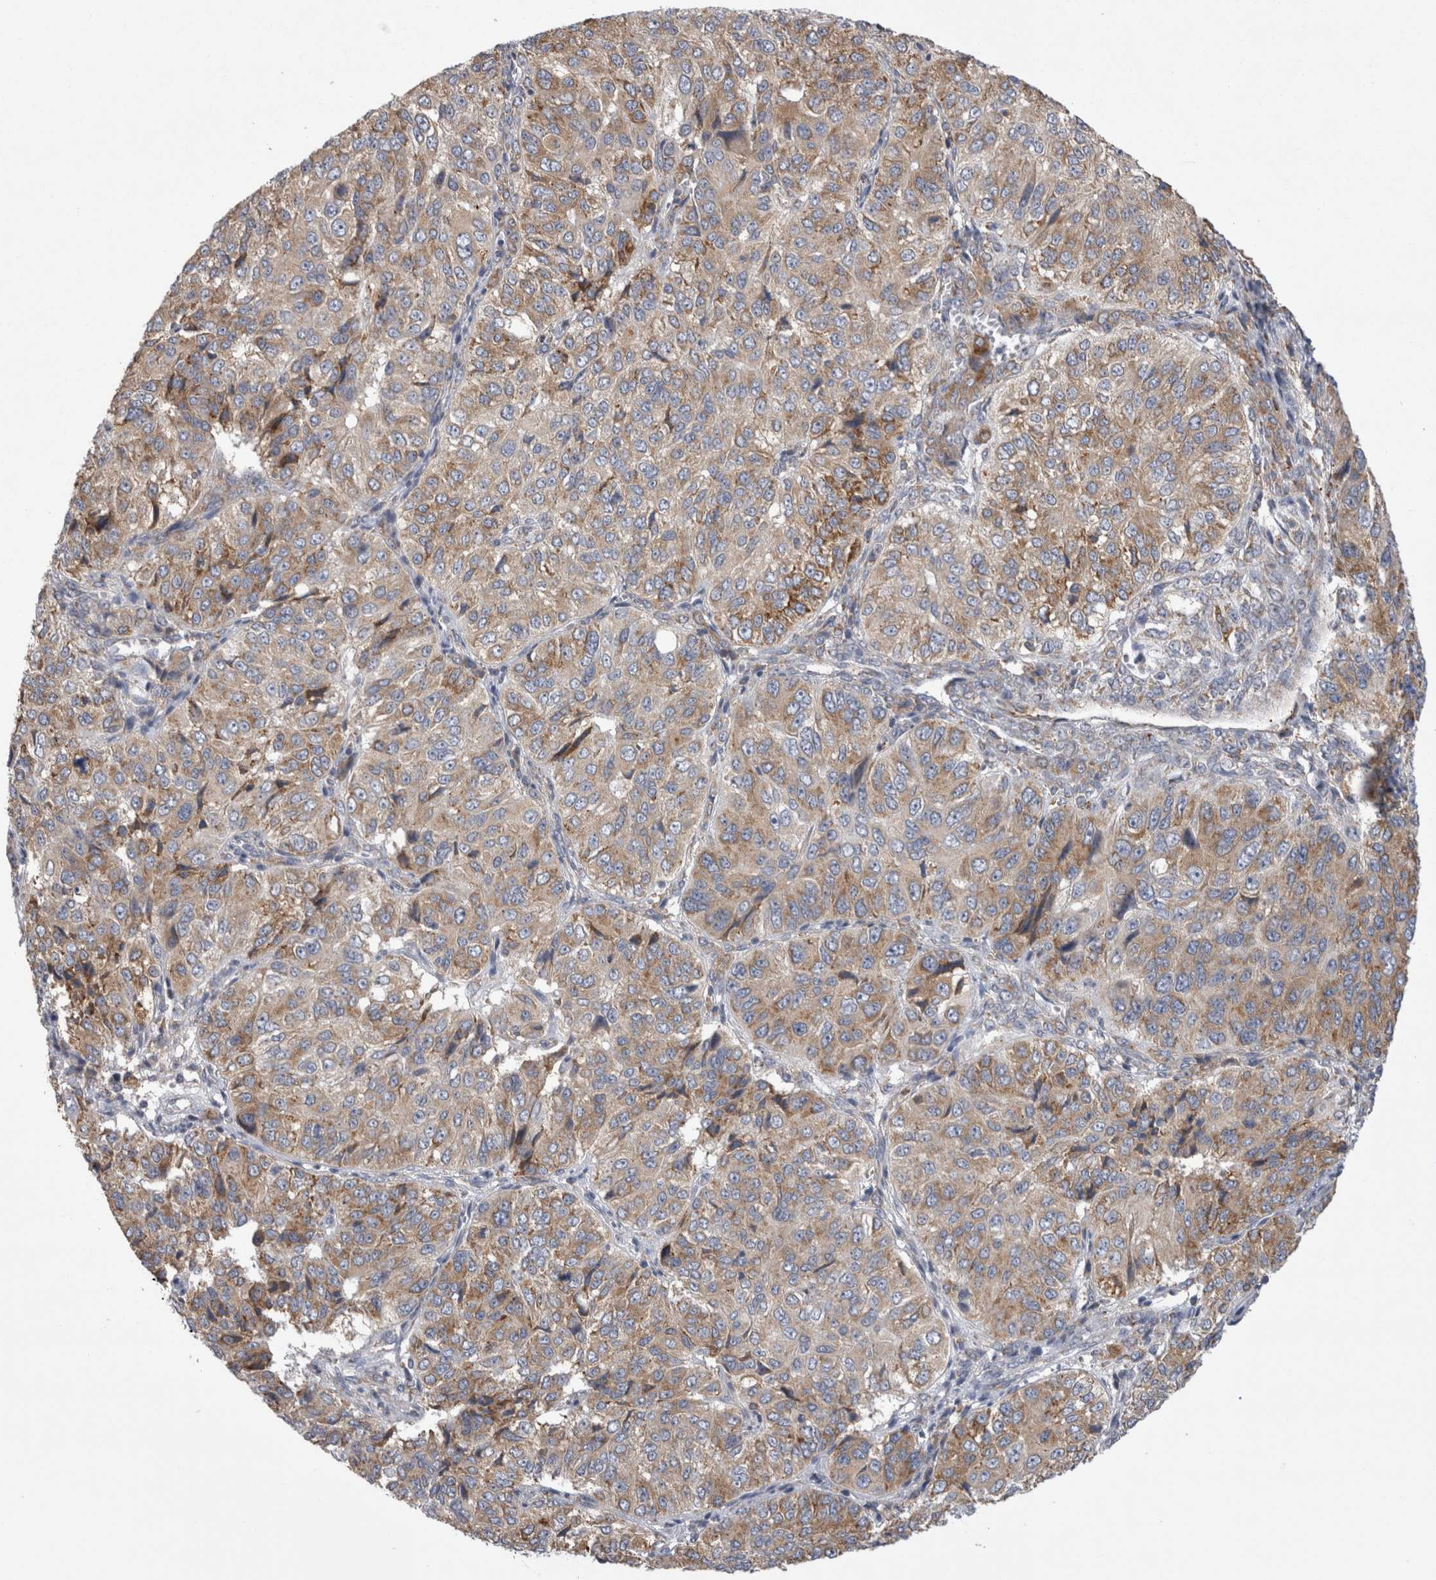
{"staining": {"intensity": "moderate", "quantity": "25%-75%", "location": "cytoplasmic/membranous"}, "tissue": "ovarian cancer", "cell_type": "Tumor cells", "image_type": "cancer", "snomed": [{"axis": "morphology", "description": "Carcinoma, endometroid"}, {"axis": "topography", "description": "Ovary"}], "caption": "Protein expression analysis of ovarian endometroid carcinoma shows moderate cytoplasmic/membranous expression in approximately 25%-75% of tumor cells. Using DAB (3,3'-diaminobenzidine) (brown) and hematoxylin (blue) stains, captured at high magnification using brightfield microscopy.", "gene": "ZNF341", "patient": {"sex": "female", "age": 51}}